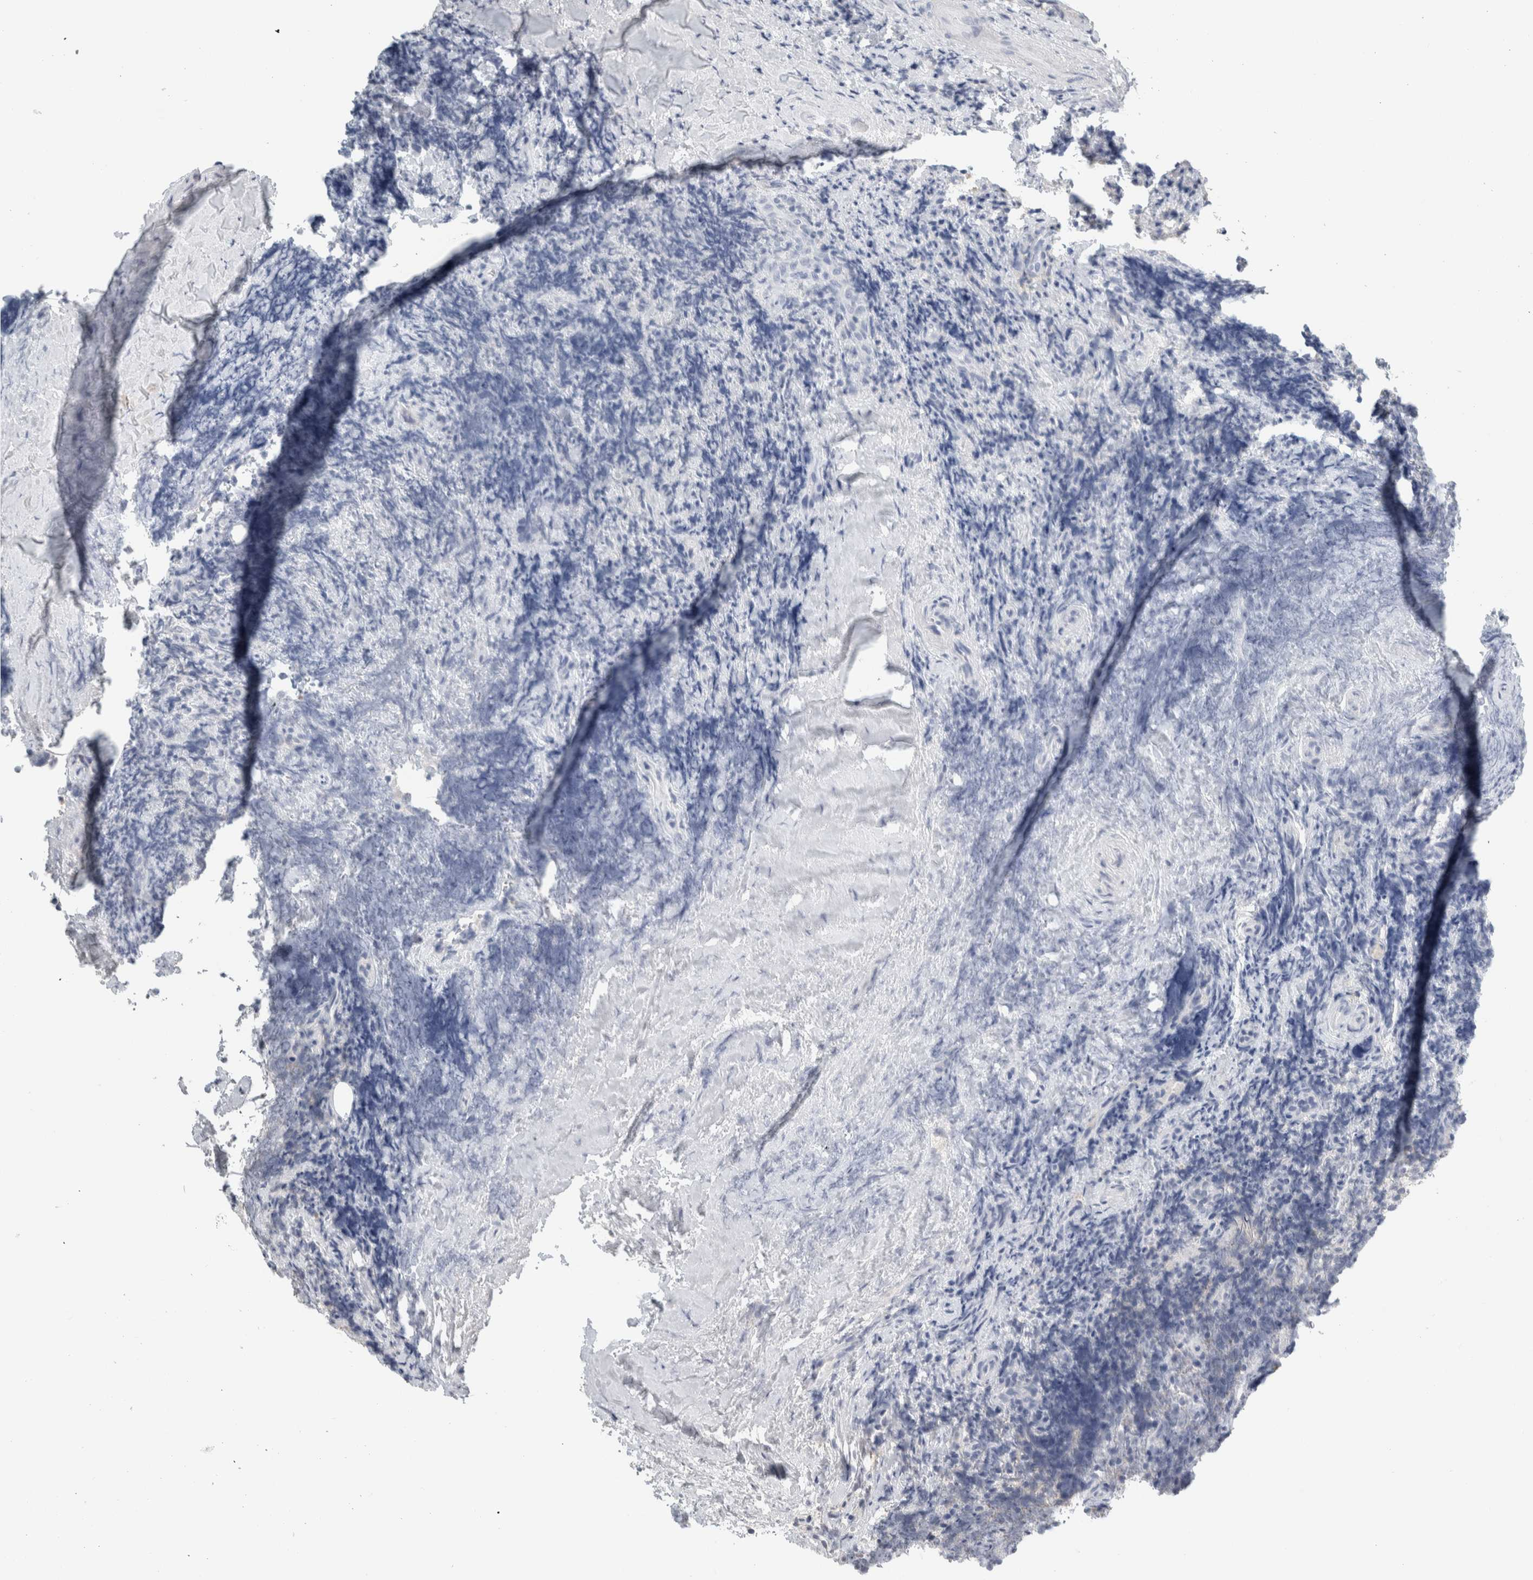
{"staining": {"intensity": "negative", "quantity": "none", "location": "none"}, "tissue": "lymphoma", "cell_type": "Tumor cells", "image_type": "cancer", "snomed": [{"axis": "morphology", "description": "Malignant lymphoma, non-Hodgkin's type, High grade"}, {"axis": "topography", "description": "Tonsil"}], "caption": "Immunohistochemistry (IHC) photomicrograph of neoplastic tissue: human high-grade malignant lymphoma, non-Hodgkin's type stained with DAB demonstrates no significant protein expression in tumor cells.", "gene": "TSPAN8", "patient": {"sex": "female", "age": 36}}